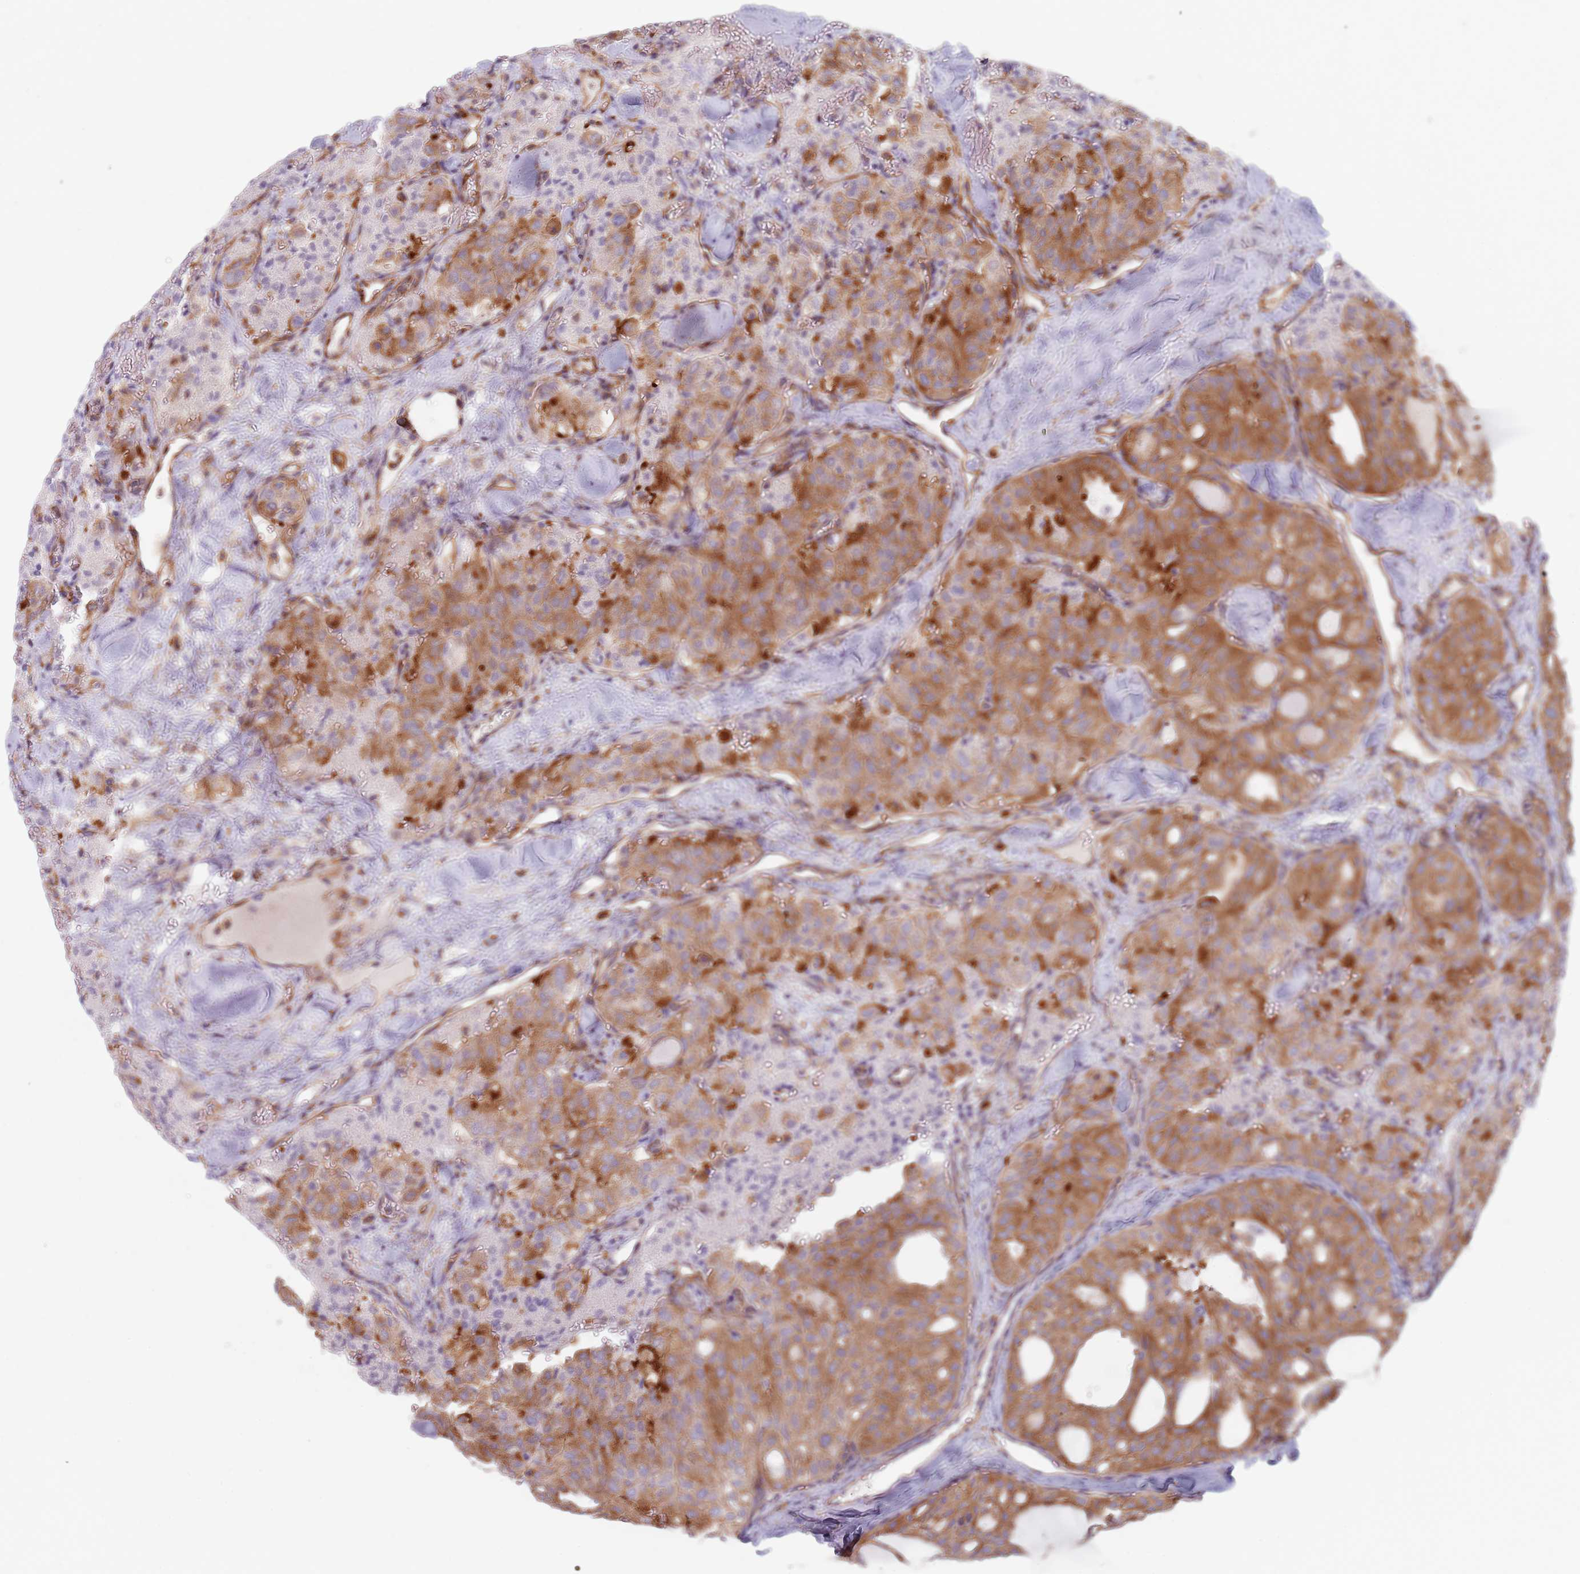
{"staining": {"intensity": "moderate", "quantity": "25%-75%", "location": "cytoplasmic/membranous"}, "tissue": "thyroid cancer", "cell_type": "Tumor cells", "image_type": "cancer", "snomed": [{"axis": "morphology", "description": "Follicular adenoma carcinoma, NOS"}, {"axis": "topography", "description": "Thyroid gland"}], "caption": "Immunohistochemical staining of thyroid follicular adenoma carcinoma displays medium levels of moderate cytoplasmic/membranous staining in approximately 25%-75% of tumor cells.", "gene": "TPD52L2", "patient": {"sex": "male", "age": 75}}